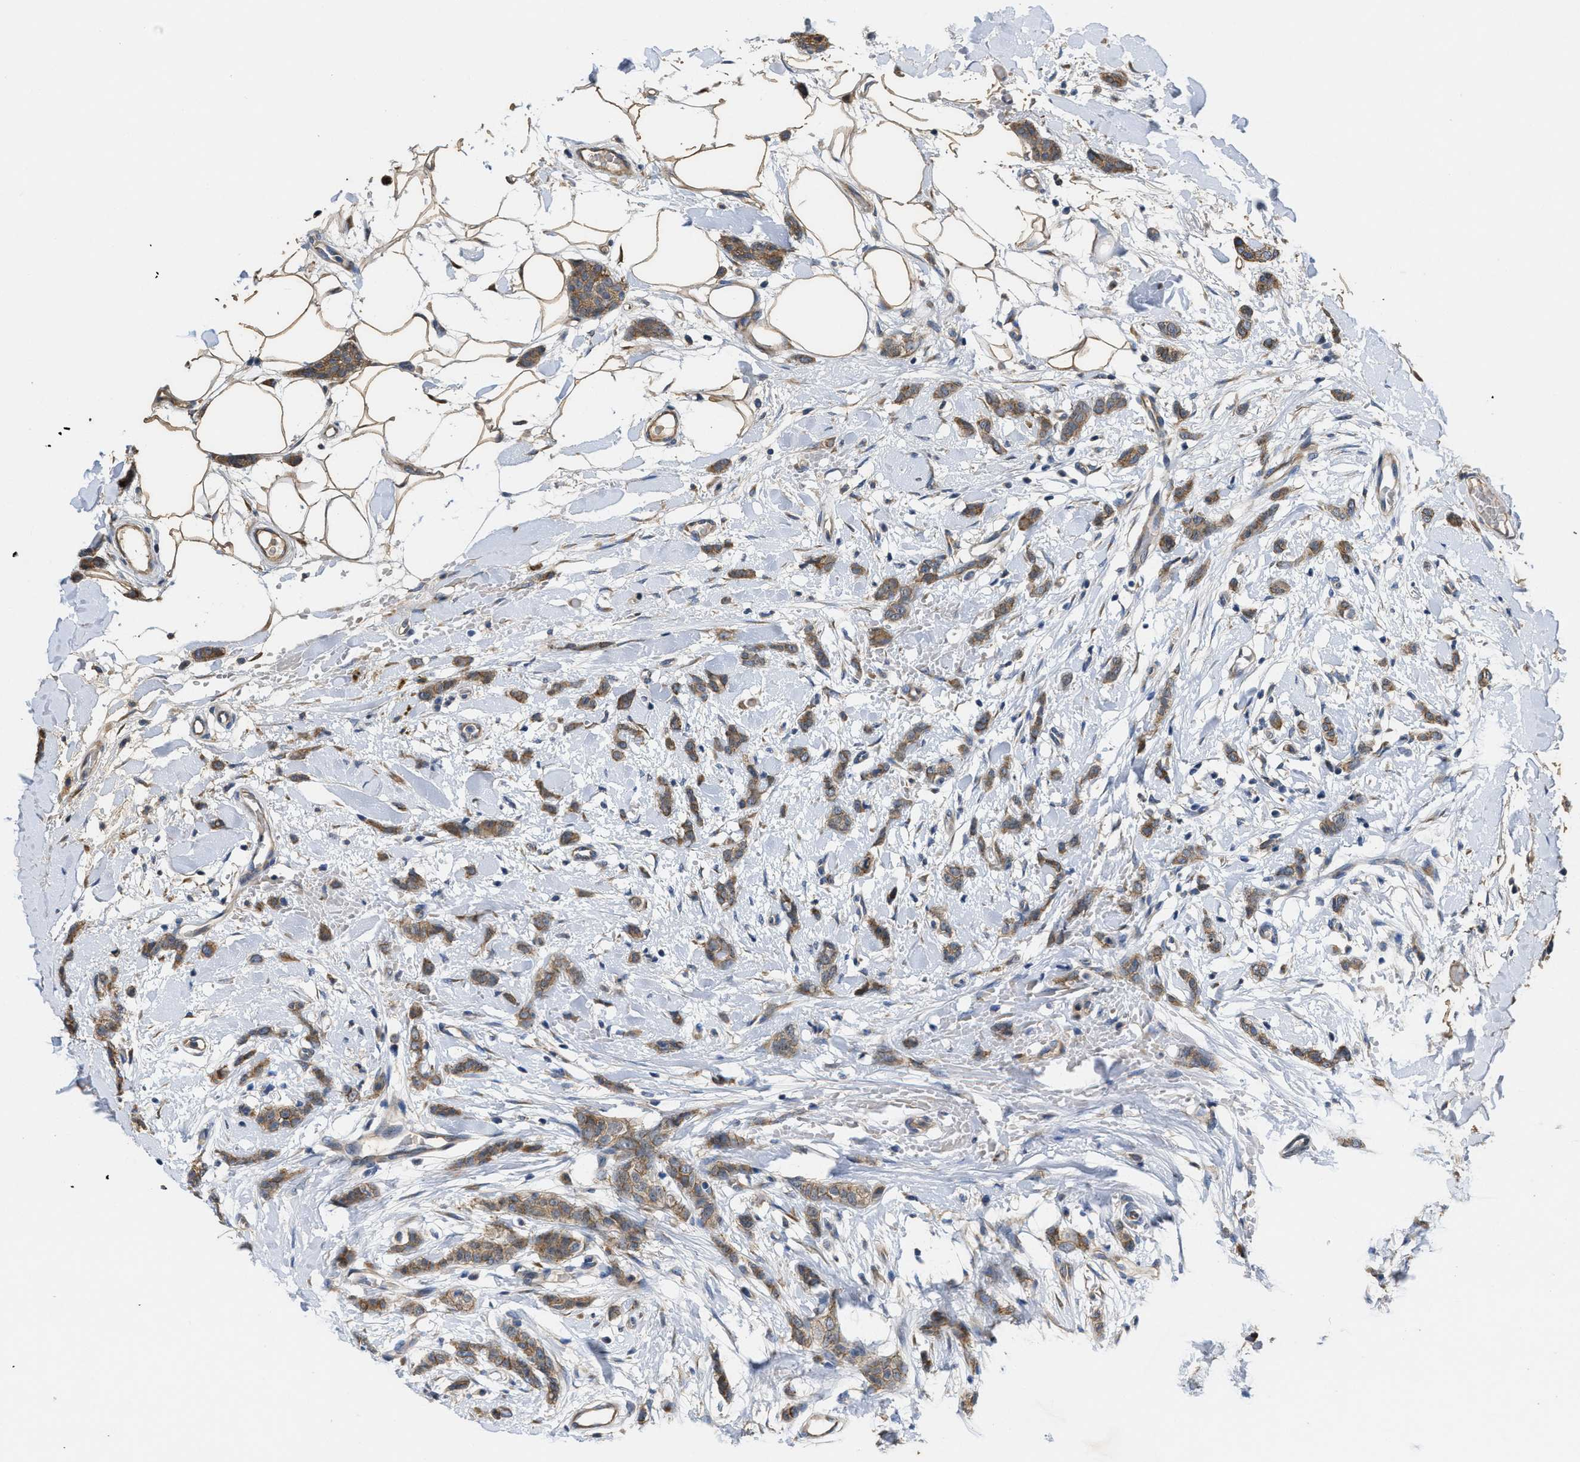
{"staining": {"intensity": "moderate", "quantity": ">75%", "location": "cytoplasmic/membranous"}, "tissue": "breast cancer", "cell_type": "Tumor cells", "image_type": "cancer", "snomed": [{"axis": "morphology", "description": "Lobular carcinoma"}, {"axis": "topography", "description": "Skin"}, {"axis": "topography", "description": "Breast"}], "caption": "This image demonstrates immunohistochemistry staining of breast cancer, with medium moderate cytoplasmic/membranous positivity in approximately >75% of tumor cells.", "gene": "CDPF1", "patient": {"sex": "female", "age": 46}}